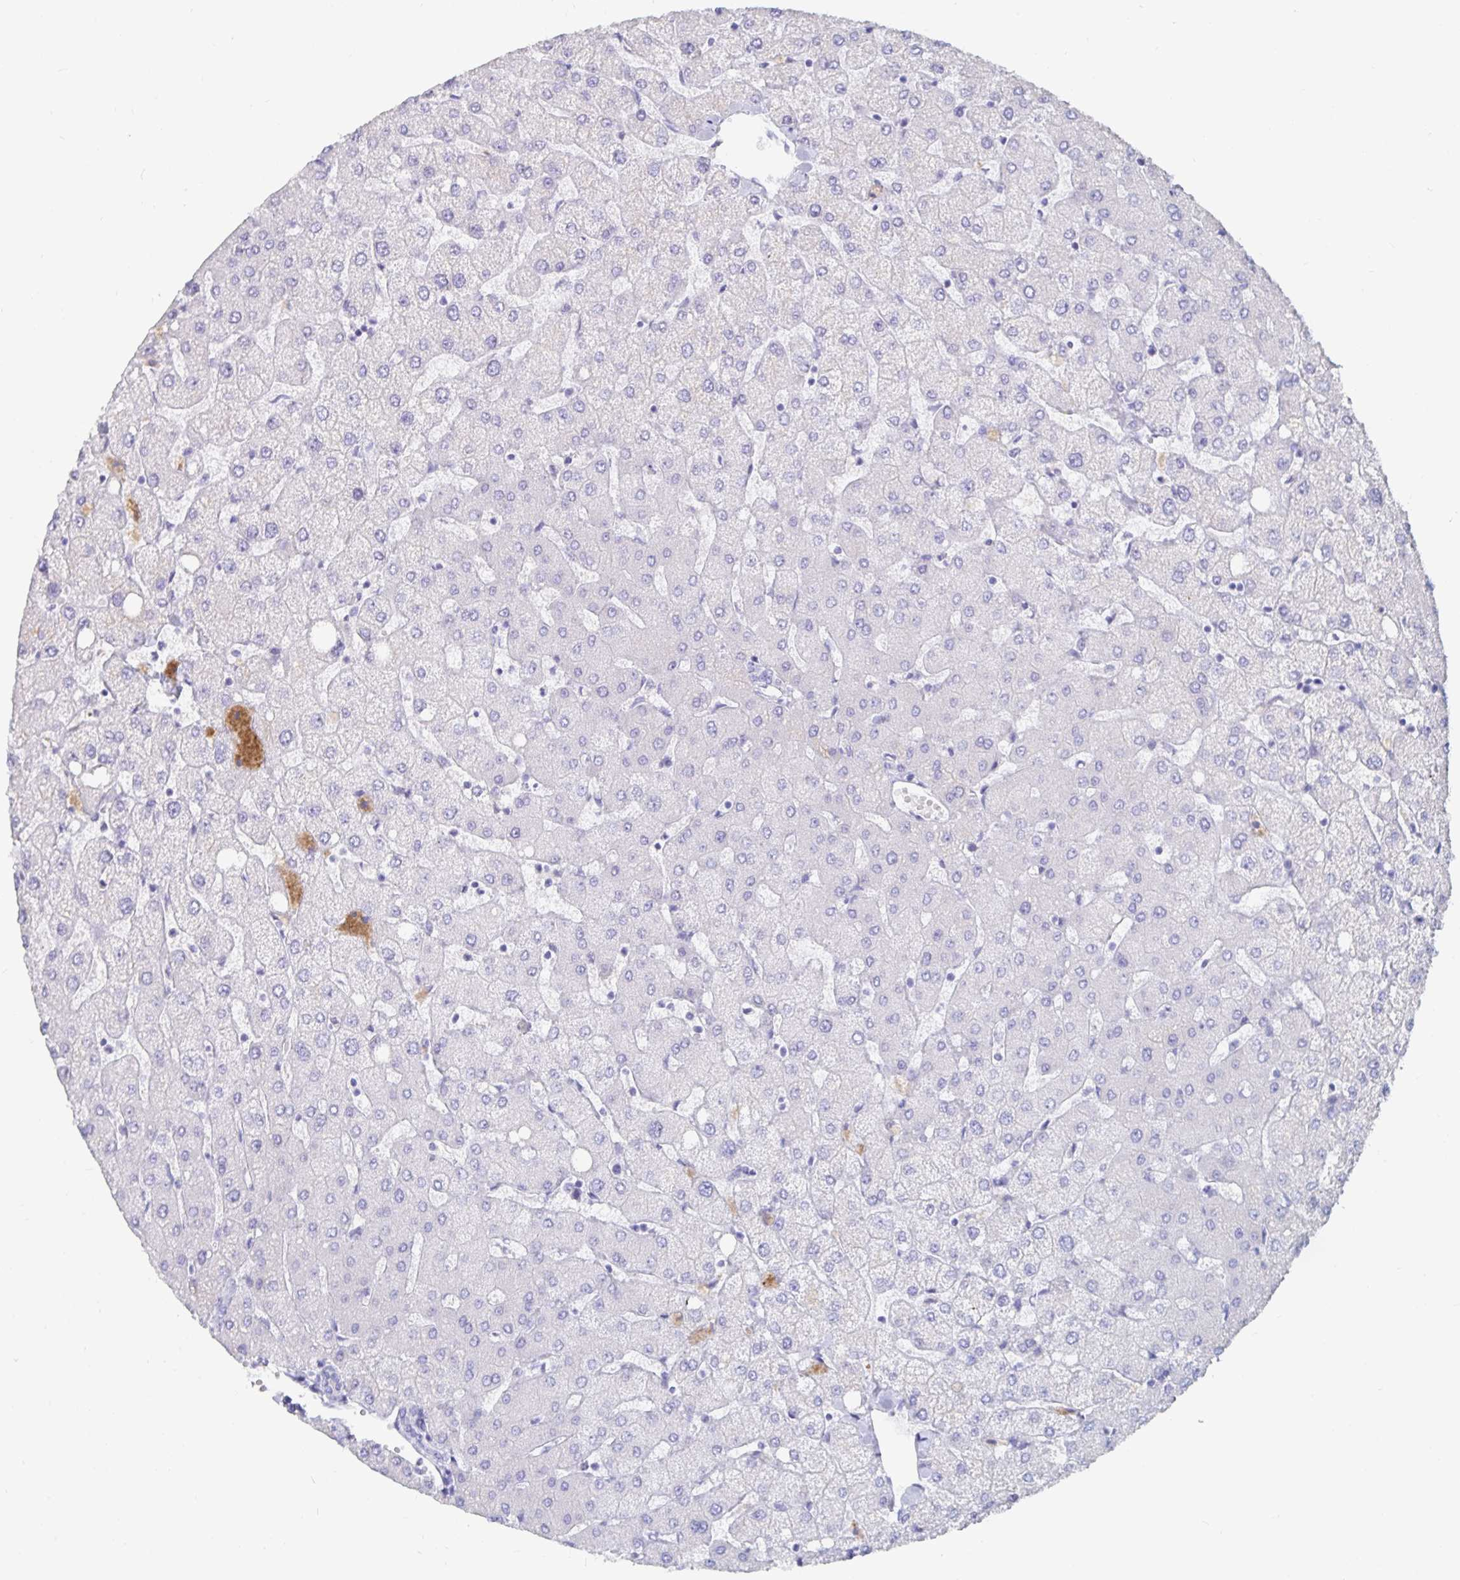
{"staining": {"intensity": "negative", "quantity": "none", "location": "none"}, "tissue": "liver", "cell_type": "Cholangiocytes", "image_type": "normal", "snomed": [{"axis": "morphology", "description": "Normal tissue, NOS"}, {"axis": "topography", "description": "Liver"}], "caption": "Cholangiocytes show no significant protein staining in unremarkable liver. (DAB immunohistochemistry (IHC) visualized using brightfield microscopy, high magnification).", "gene": "CFAP69", "patient": {"sex": "female", "age": 54}}